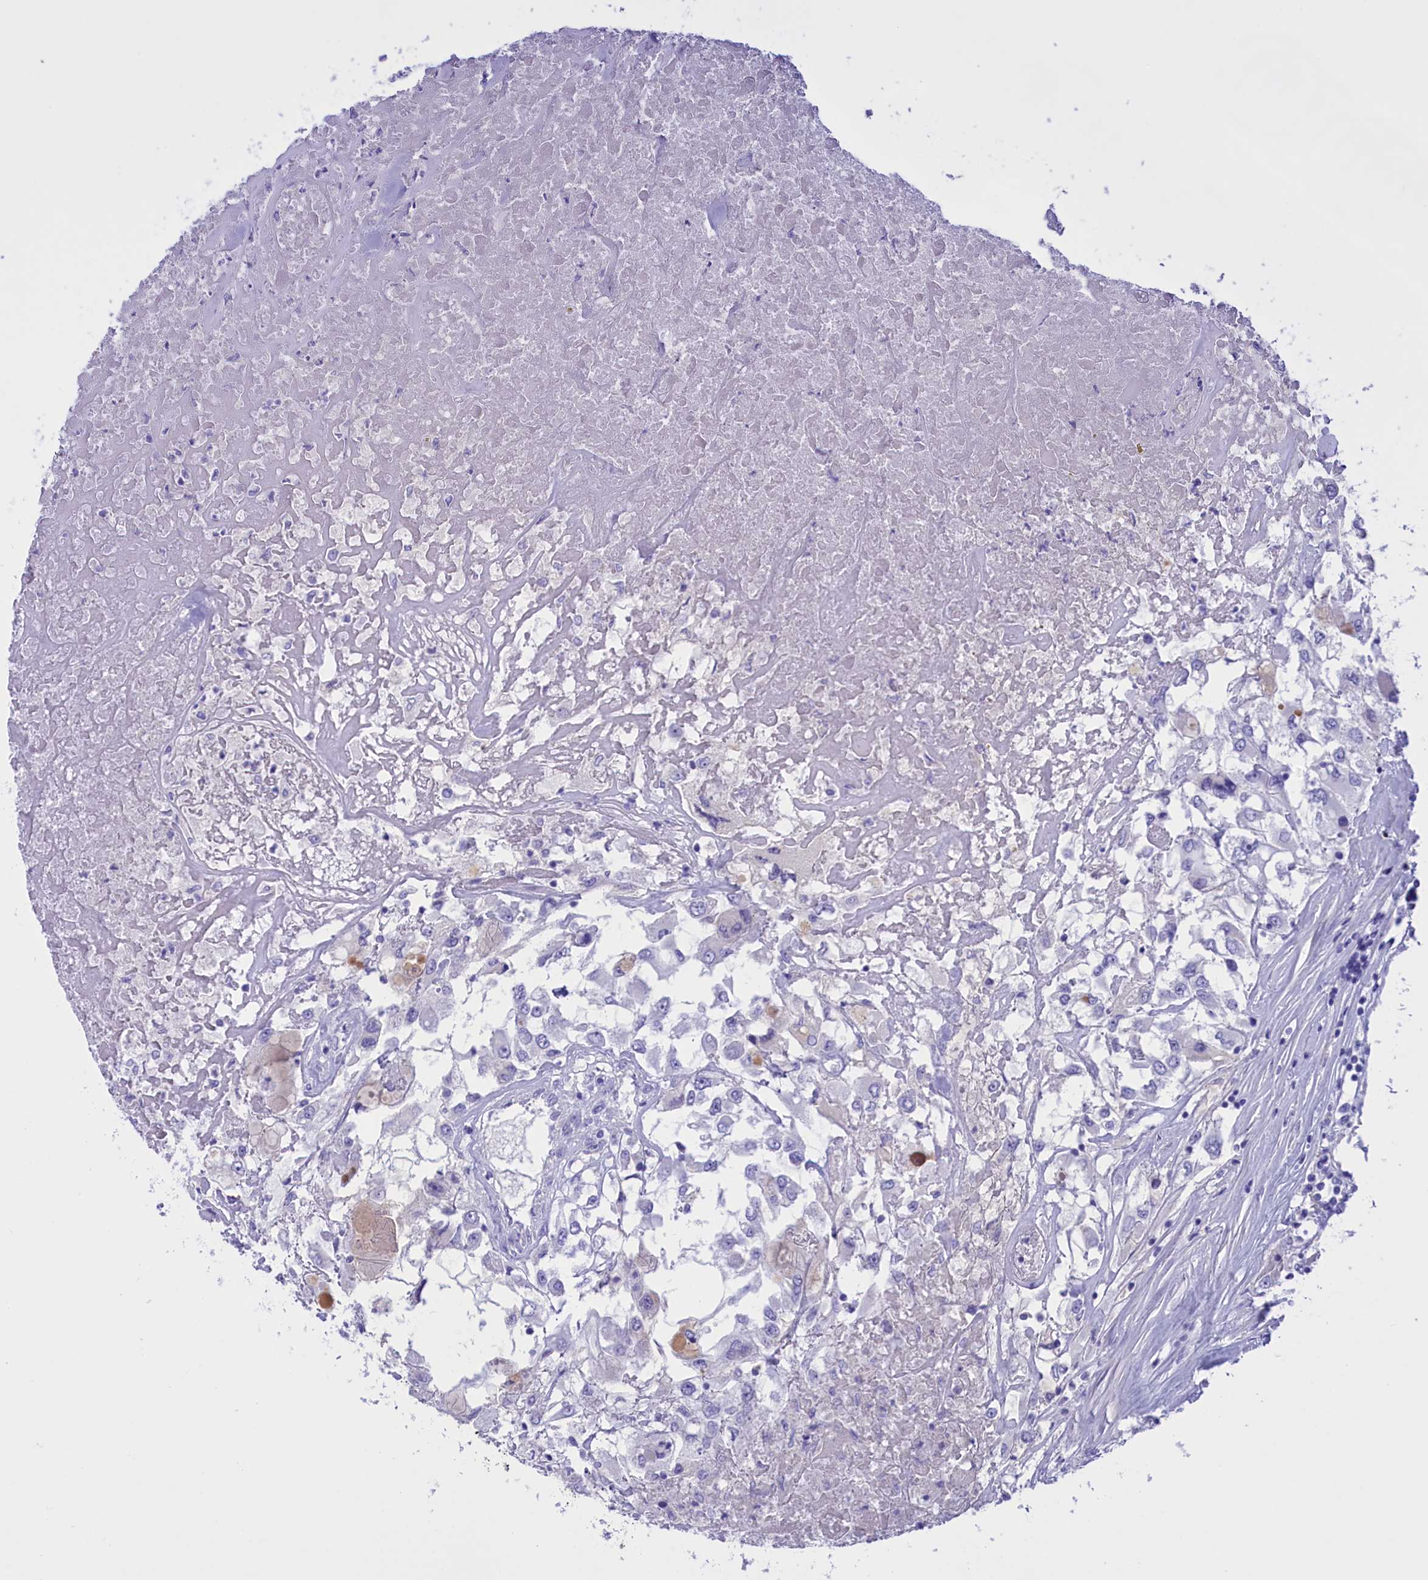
{"staining": {"intensity": "negative", "quantity": "none", "location": "none"}, "tissue": "renal cancer", "cell_type": "Tumor cells", "image_type": "cancer", "snomed": [{"axis": "morphology", "description": "Adenocarcinoma, NOS"}, {"axis": "topography", "description": "Kidney"}], "caption": "The photomicrograph shows no staining of tumor cells in renal cancer (adenocarcinoma). The staining was performed using DAB (3,3'-diaminobenzidine) to visualize the protein expression in brown, while the nuclei were stained in blue with hematoxylin (Magnification: 20x).", "gene": "PROK2", "patient": {"sex": "female", "age": 52}}